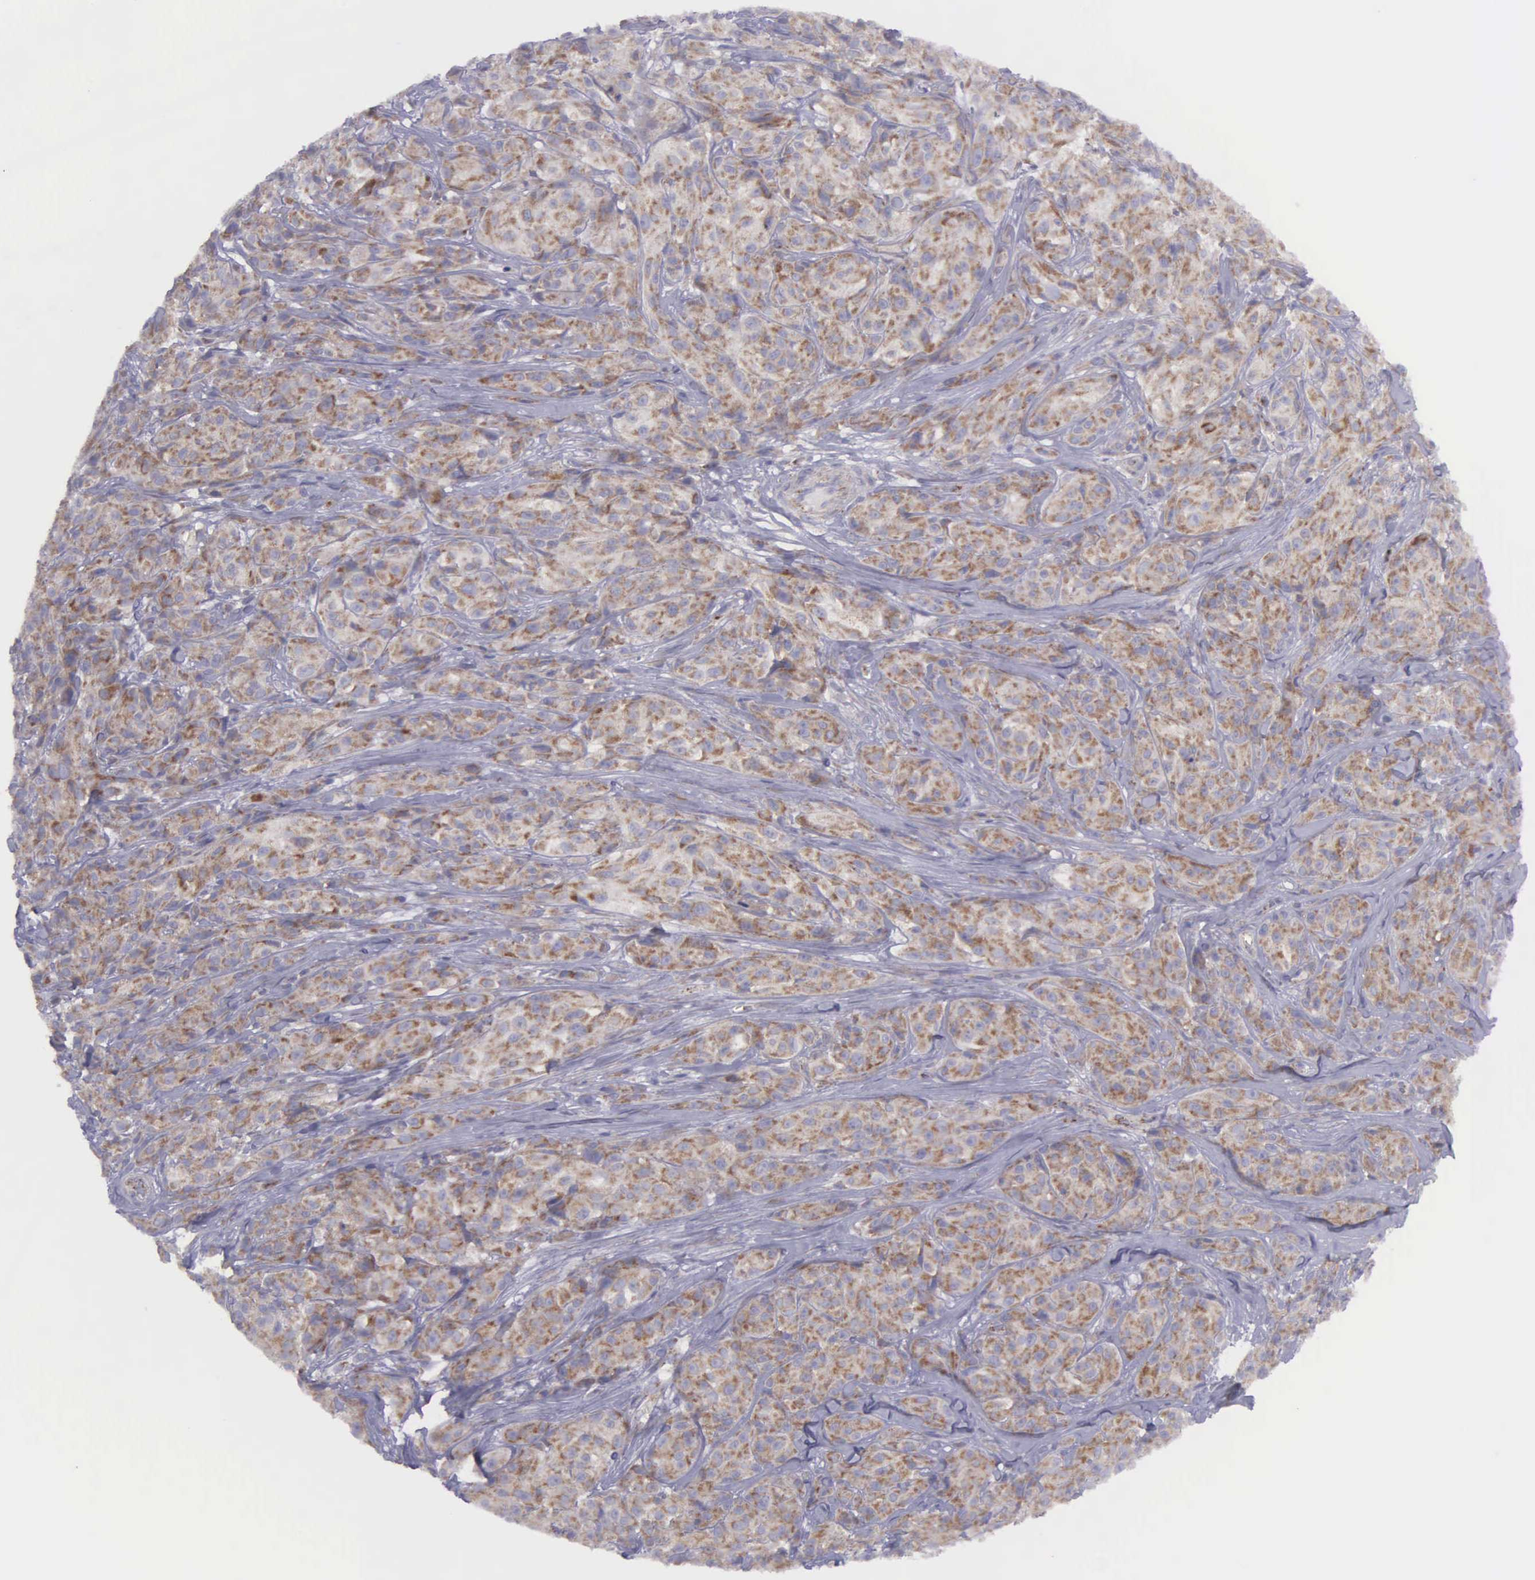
{"staining": {"intensity": "weak", "quantity": "25%-75%", "location": "cytoplasmic/membranous"}, "tissue": "melanoma", "cell_type": "Tumor cells", "image_type": "cancer", "snomed": [{"axis": "morphology", "description": "Malignant melanoma, NOS"}, {"axis": "topography", "description": "Skin"}], "caption": "A low amount of weak cytoplasmic/membranous expression is seen in about 25%-75% of tumor cells in malignant melanoma tissue.", "gene": "SYNJ2BP", "patient": {"sex": "male", "age": 56}}